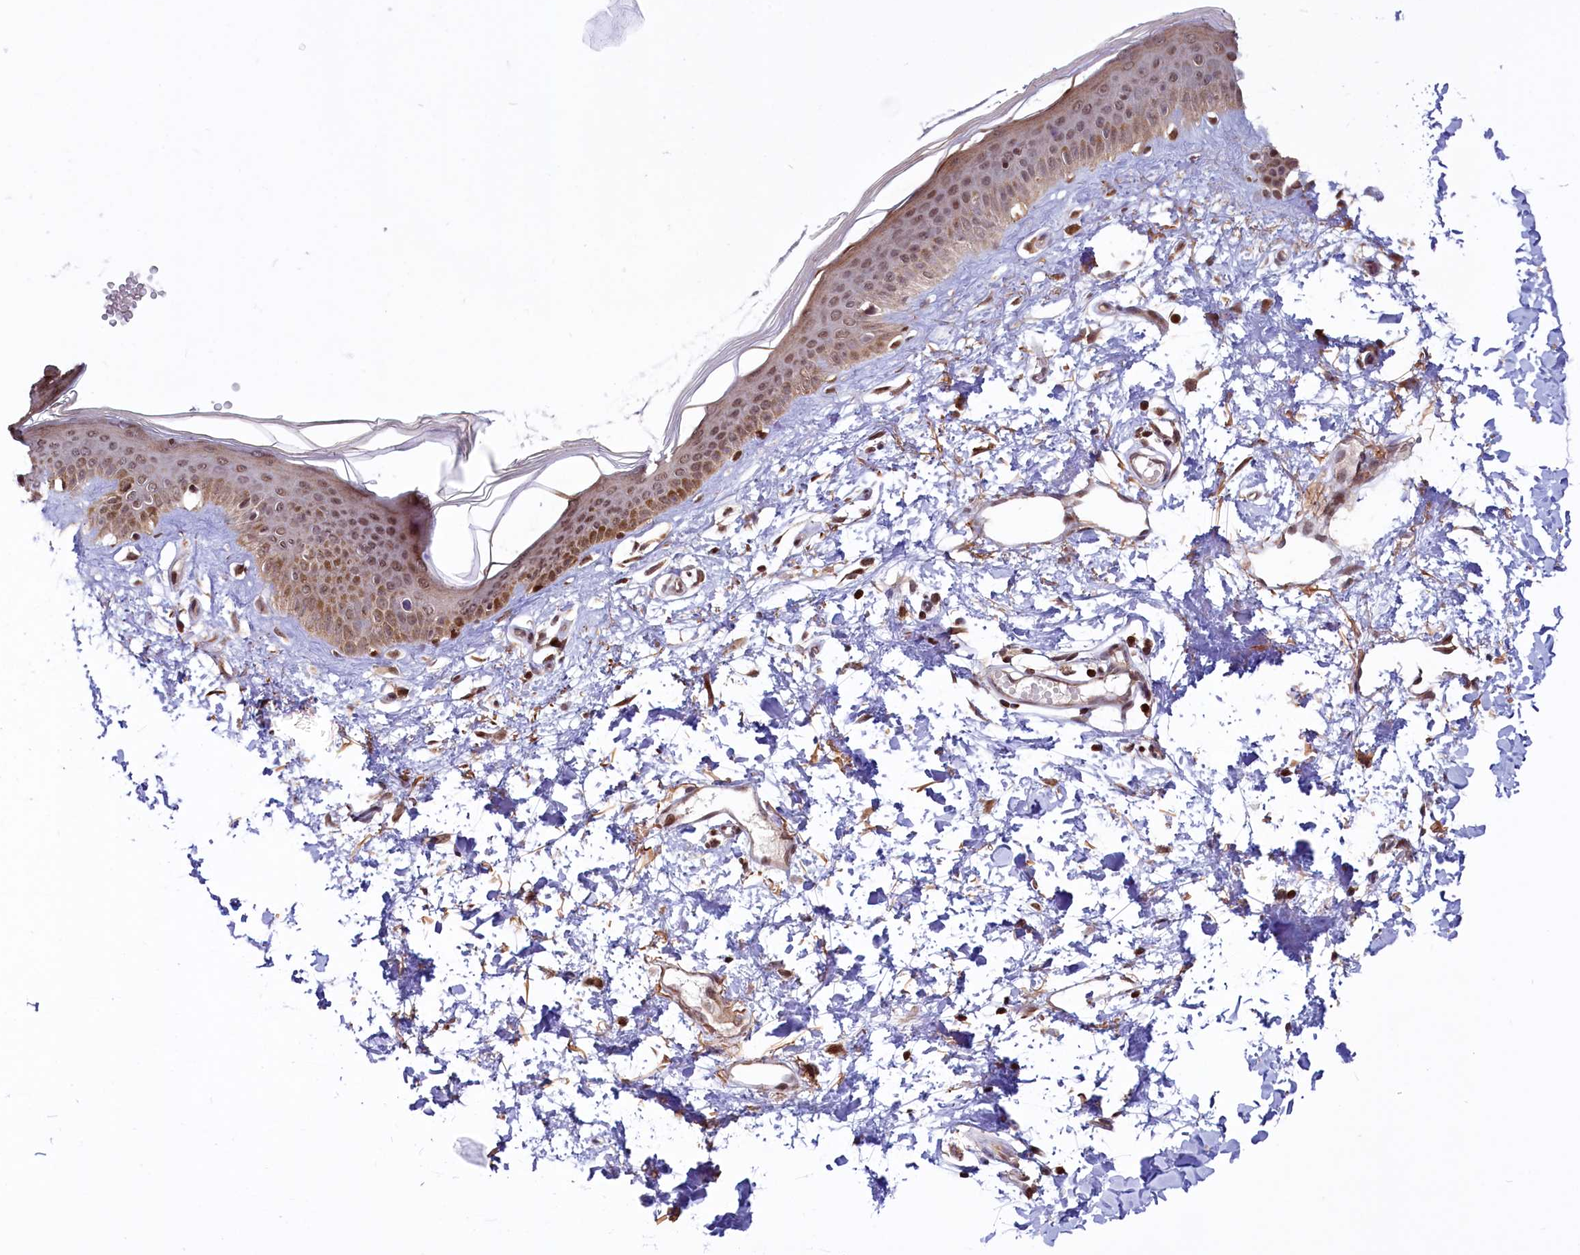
{"staining": {"intensity": "moderate", "quantity": ">75%", "location": "cytoplasmic/membranous,nuclear"}, "tissue": "skin", "cell_type": "Fibroblasts", "image_type": "normal", "snomed": [{"axis": "morphology", "description": "Normal tissue, NOS"}, {"axis": "topography", "description": "Skin"}], "caption": "IHC image of benign skin: skin stained using IHC demonstrates medium levels of moderate protein expression localized specifically in the cytoplasmic/membranous,nuclear of fibroblasts, appearing as a cytoplasmic/membranous,nuclear brown color.", "gene": "PHC3", "patient": {"sex": "female", "age": 58}}